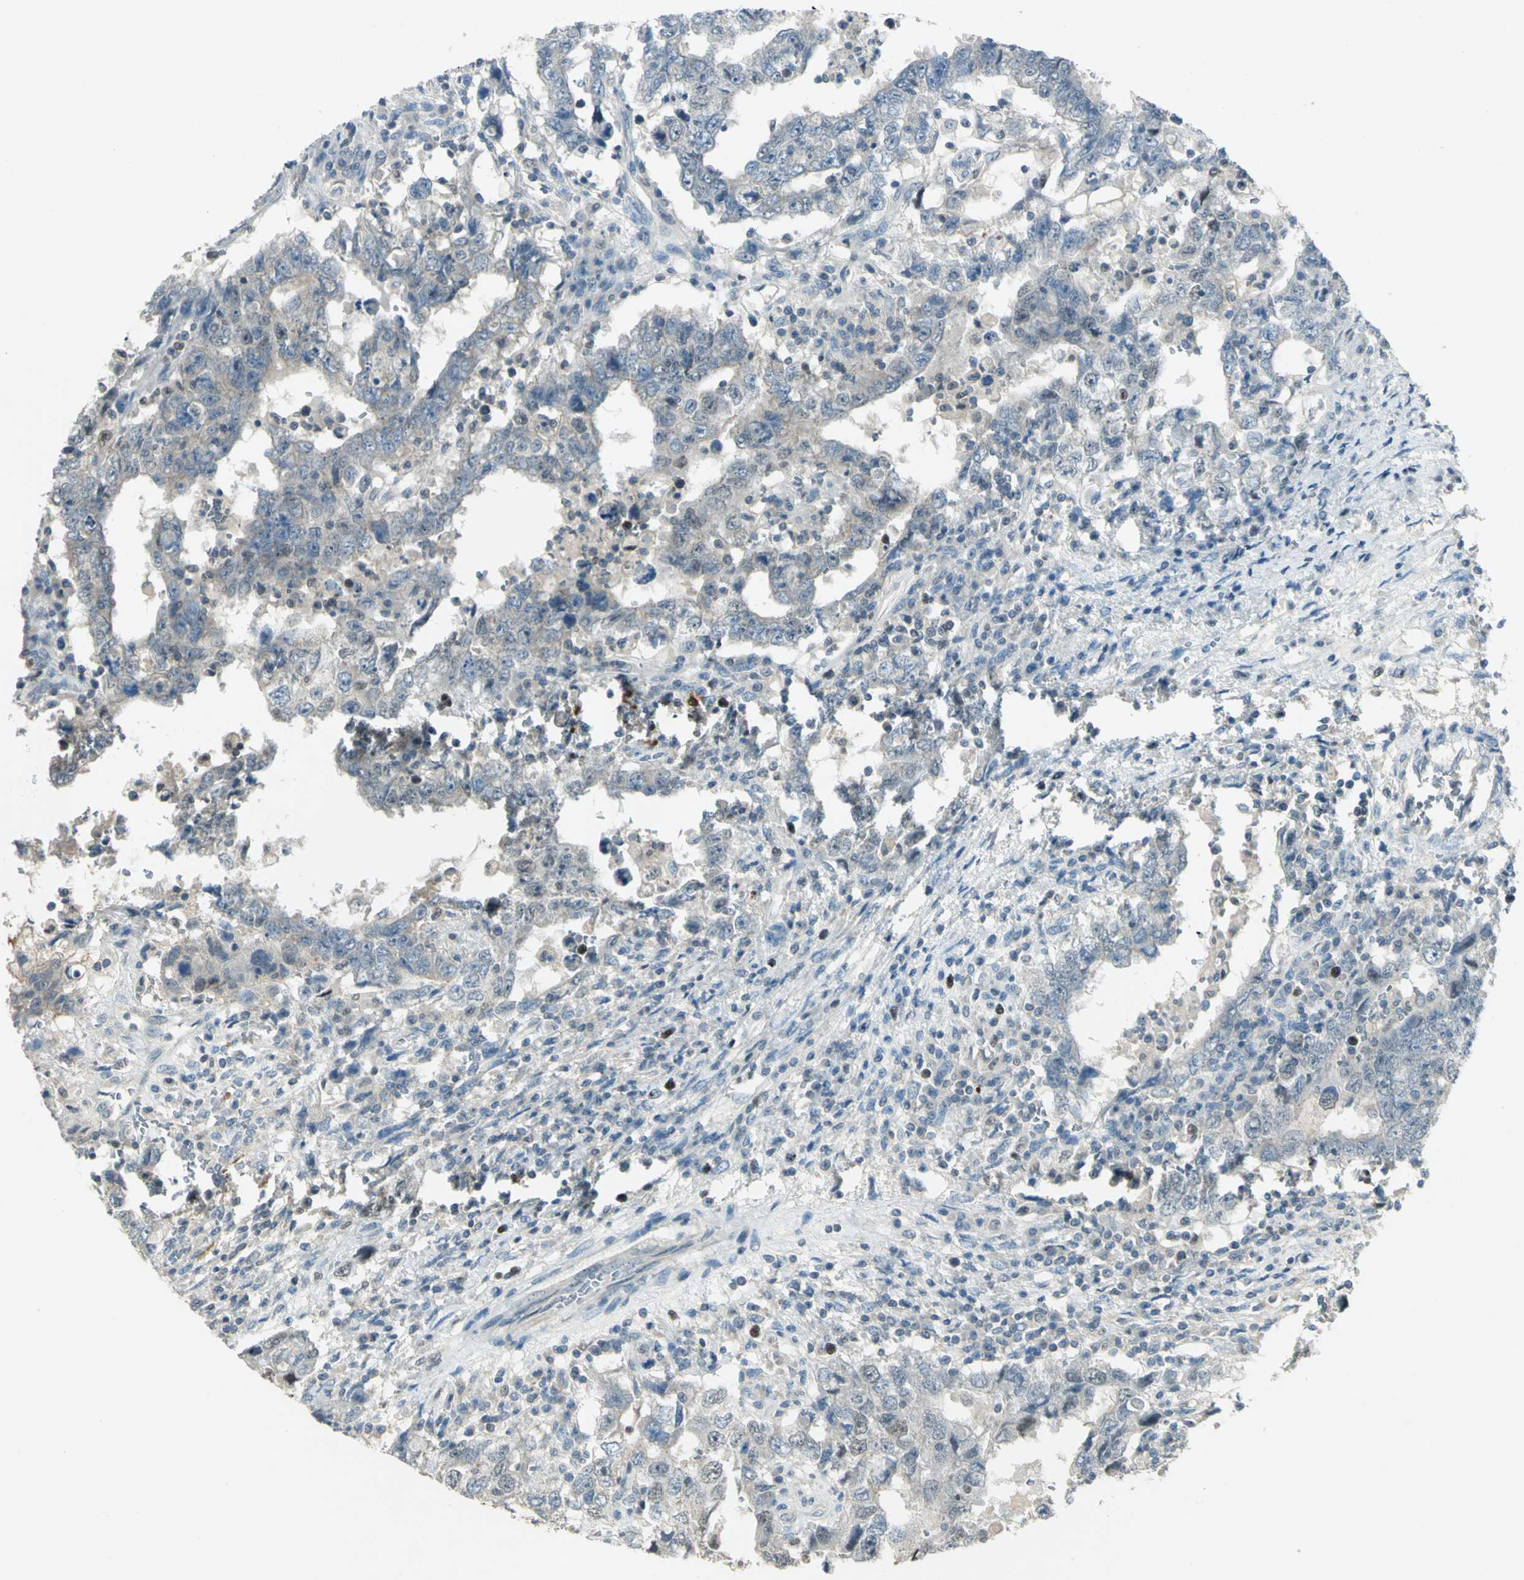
{"staining": {"intensity": "weak", "quantity": "<25%", "location": "nuclear"}, "tissue": "testis cancer", "cell_type": "Tumor cells", "image_type": "cancer", "snomed": [{"axis": "morphology", "description": "Carcinoma, Embryonal, NOS"}, {"axis": "topography", "description": "Testis"}], "caption": "DAB (3,3'-diaminobenzidine) immunohistochemical staining of testis cancer displays no significant positivity in tumor cells. (Brightfield microscopy of DAB (3,3'-diaminobenzidine) IHC at high magnification).", "gene": "BIRC2", "patient": {"sex": "male", "age": 26}}